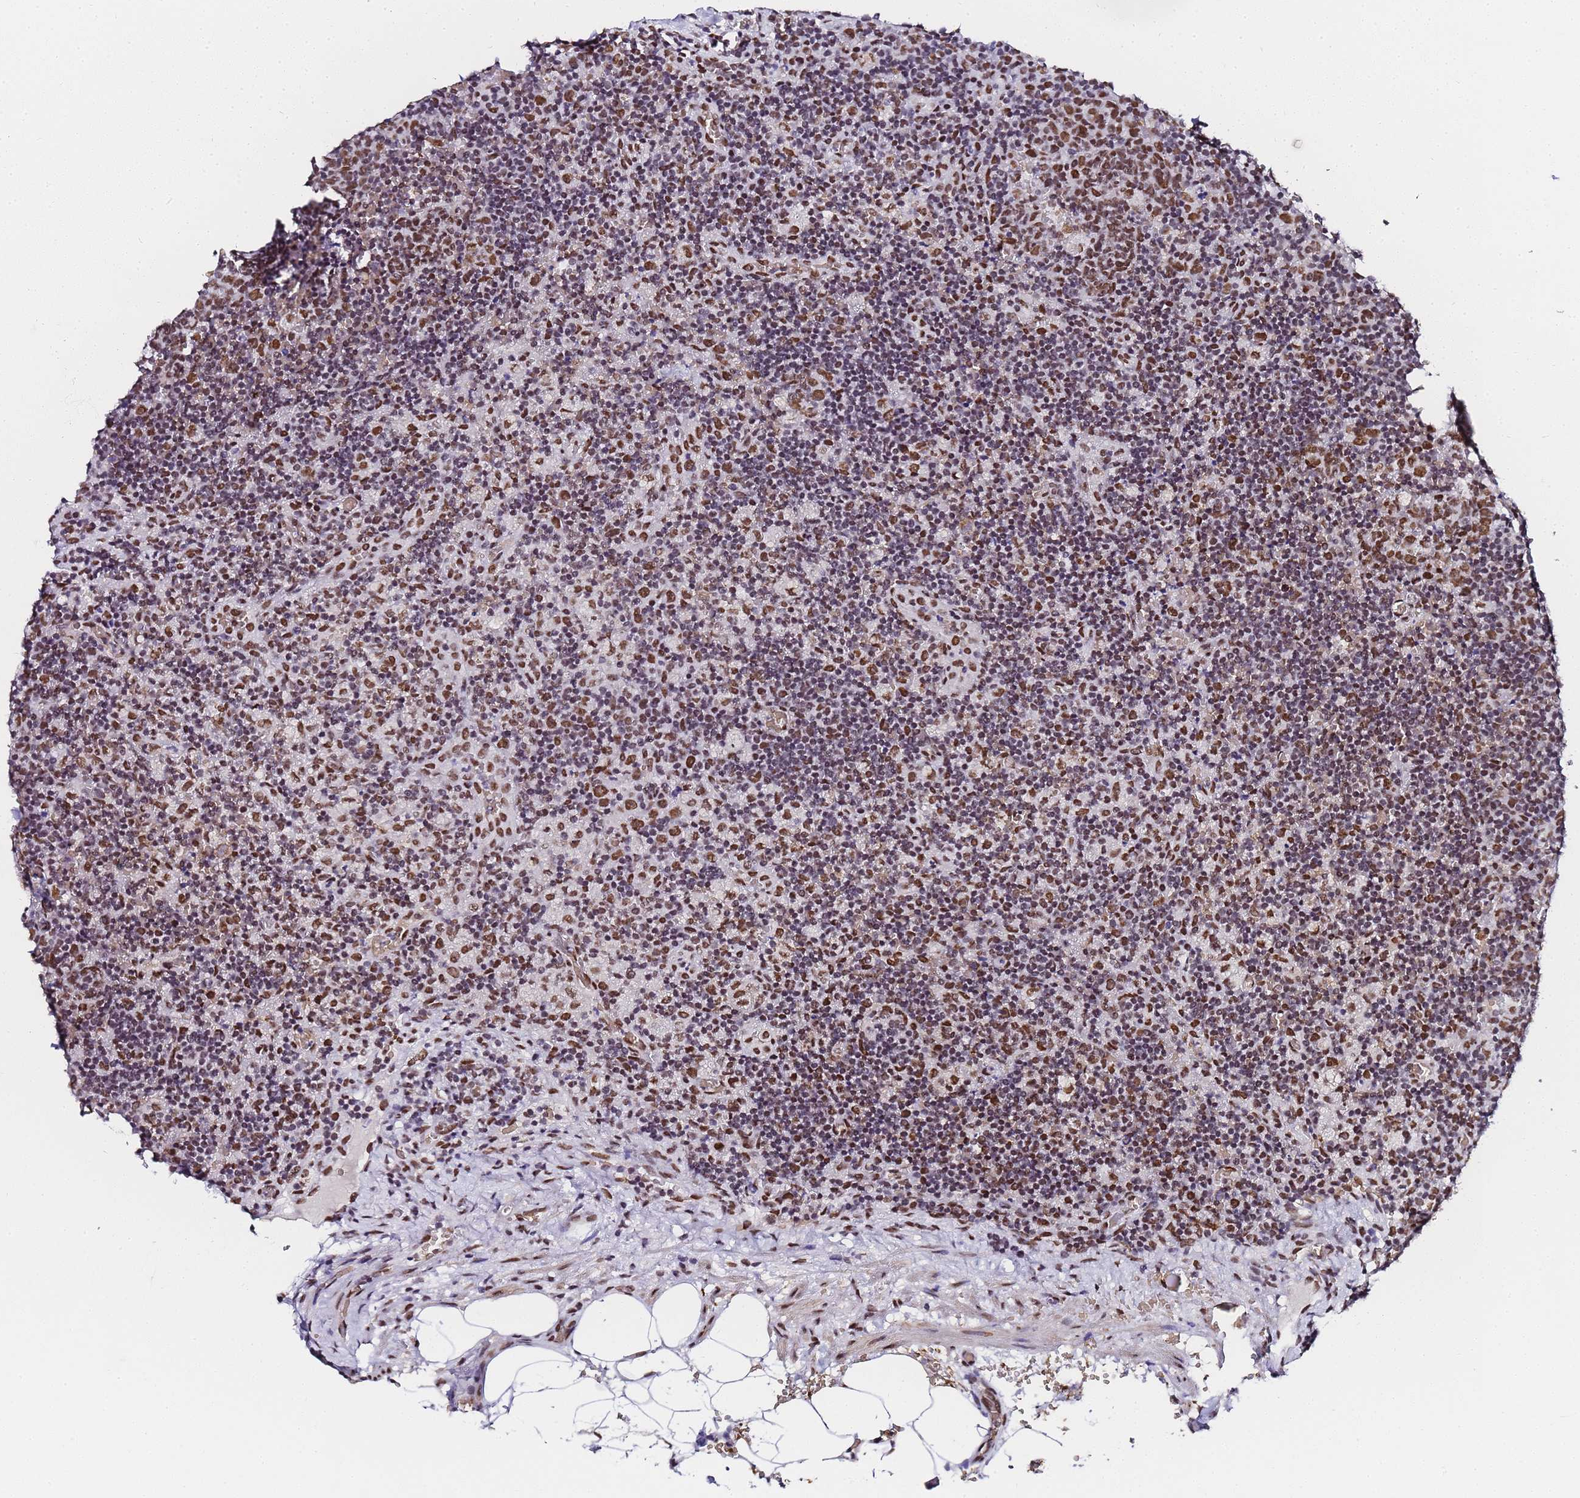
{"staining": {"intensity": "moderate", "quantity": ">75%", "location": "nuclear"}, "tissue": "lymph node", "cell_type": "Germinal center cells", "image_type": "normal", "snomed": [{"axis": "morphology", "description": "Normal tissue, NOS"}, {"axis": "topography", "description": "Lymph node"}], "caption": "Approximately >75% of germinal center cells in normal human lymph node display moderate nuclear protein staining as visualized by brown immunohistochemical staining.", "gene": "POLR1A", "patient": {"sex": "male", "age": 58}}